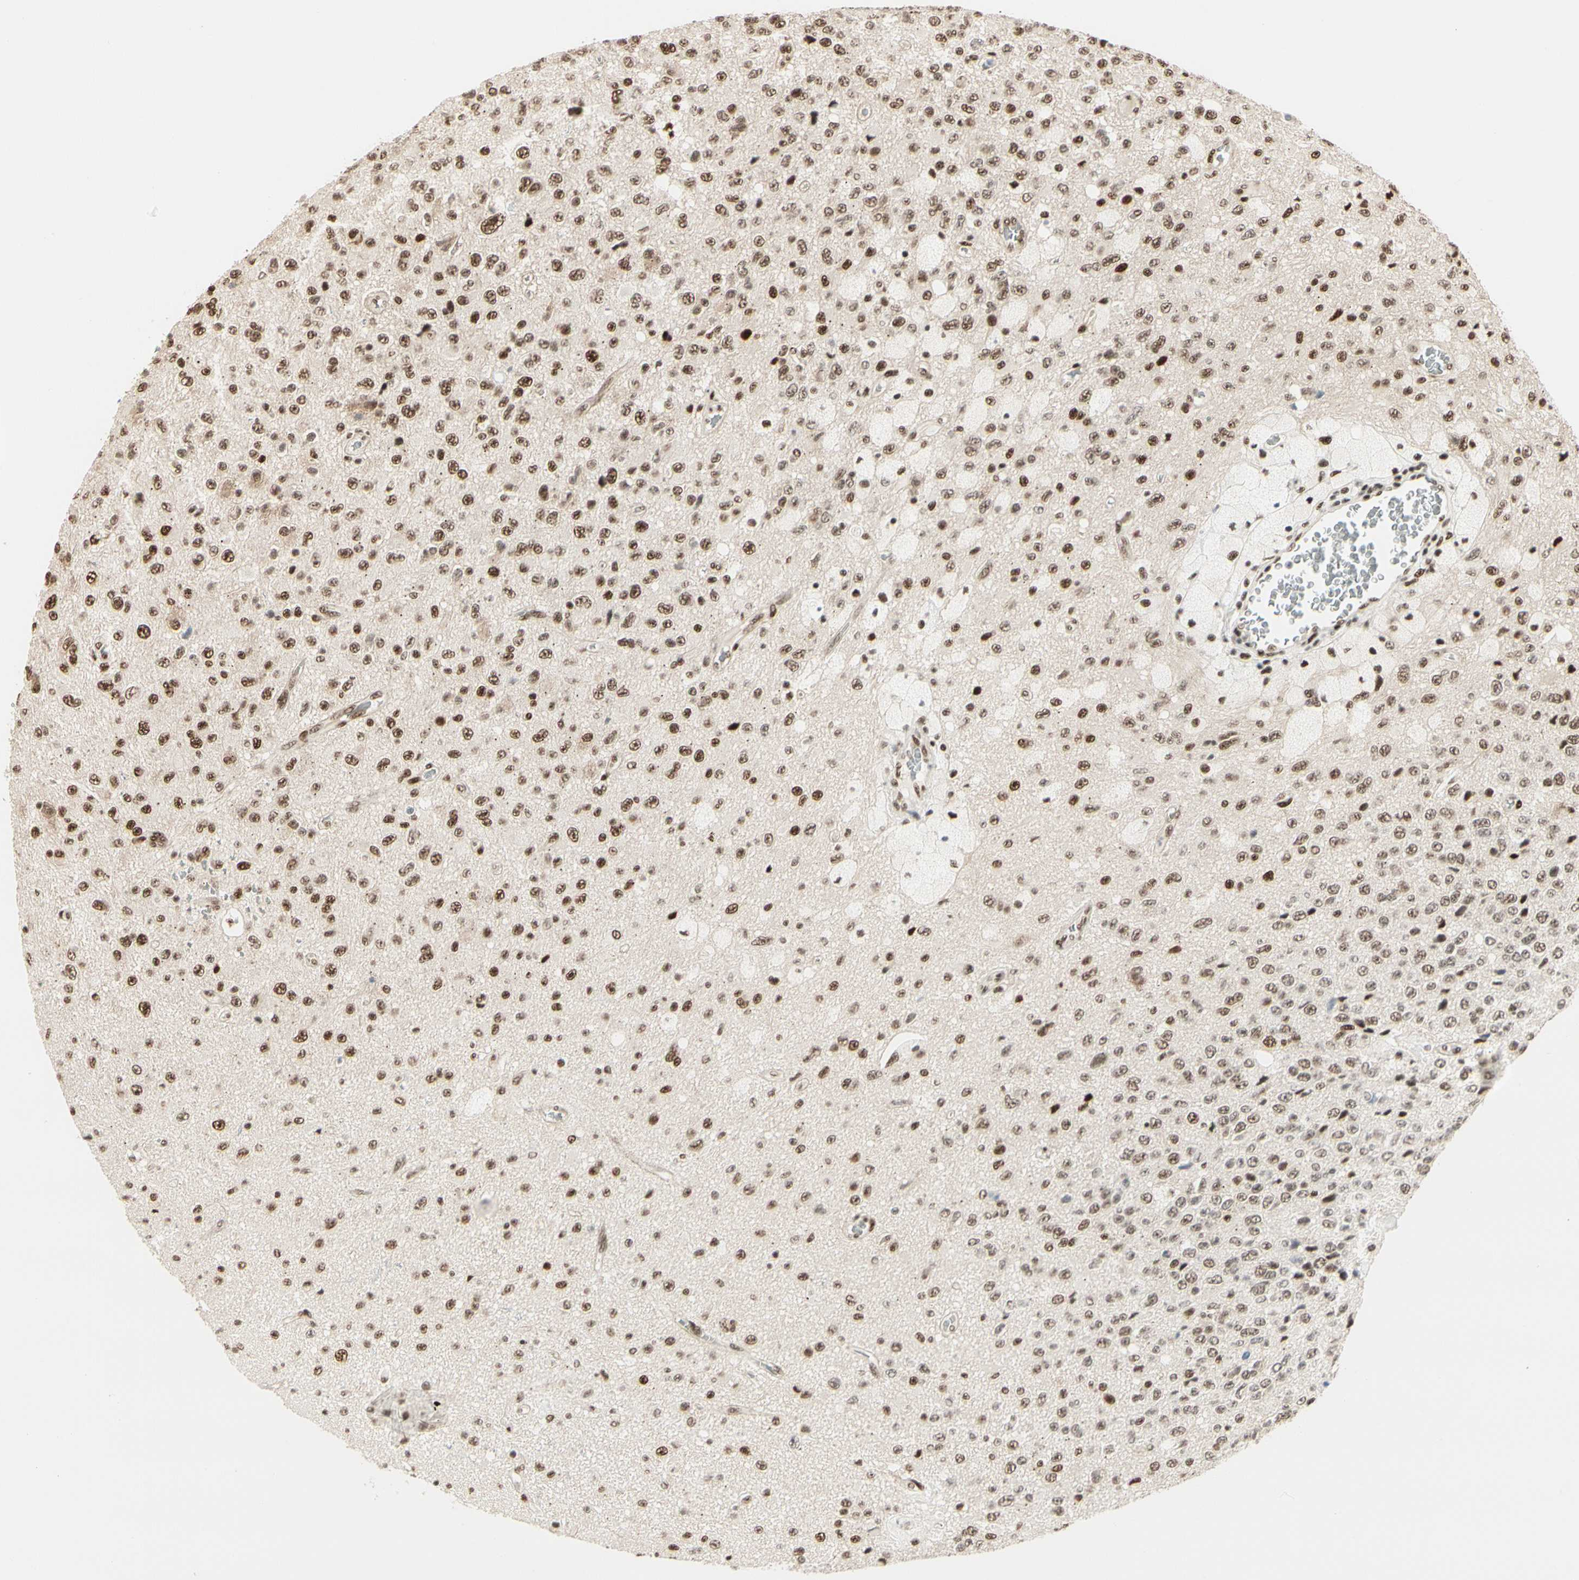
{"staining": {"intensity": "strong", "quantity": ">75%", "location": "nuclear"}, "tissue": "glioma", "cell_type": "Tumor cells", "image_type": "cancer", "snomed": [{"axis": "morphology", "description": "Glioma, malignant, High grade"}, {"axis": "topography", "description": "pancreas cauda"}], "caption": "Protein staining of high-grade glioma (malignant) tissue shows strong nuclear positivity in about >75% of tumor cells. (IHC, brightfield microscopy, high magnification).", "gene": "HEXIM1", "patient": {"sex": "male", "age": 60}}